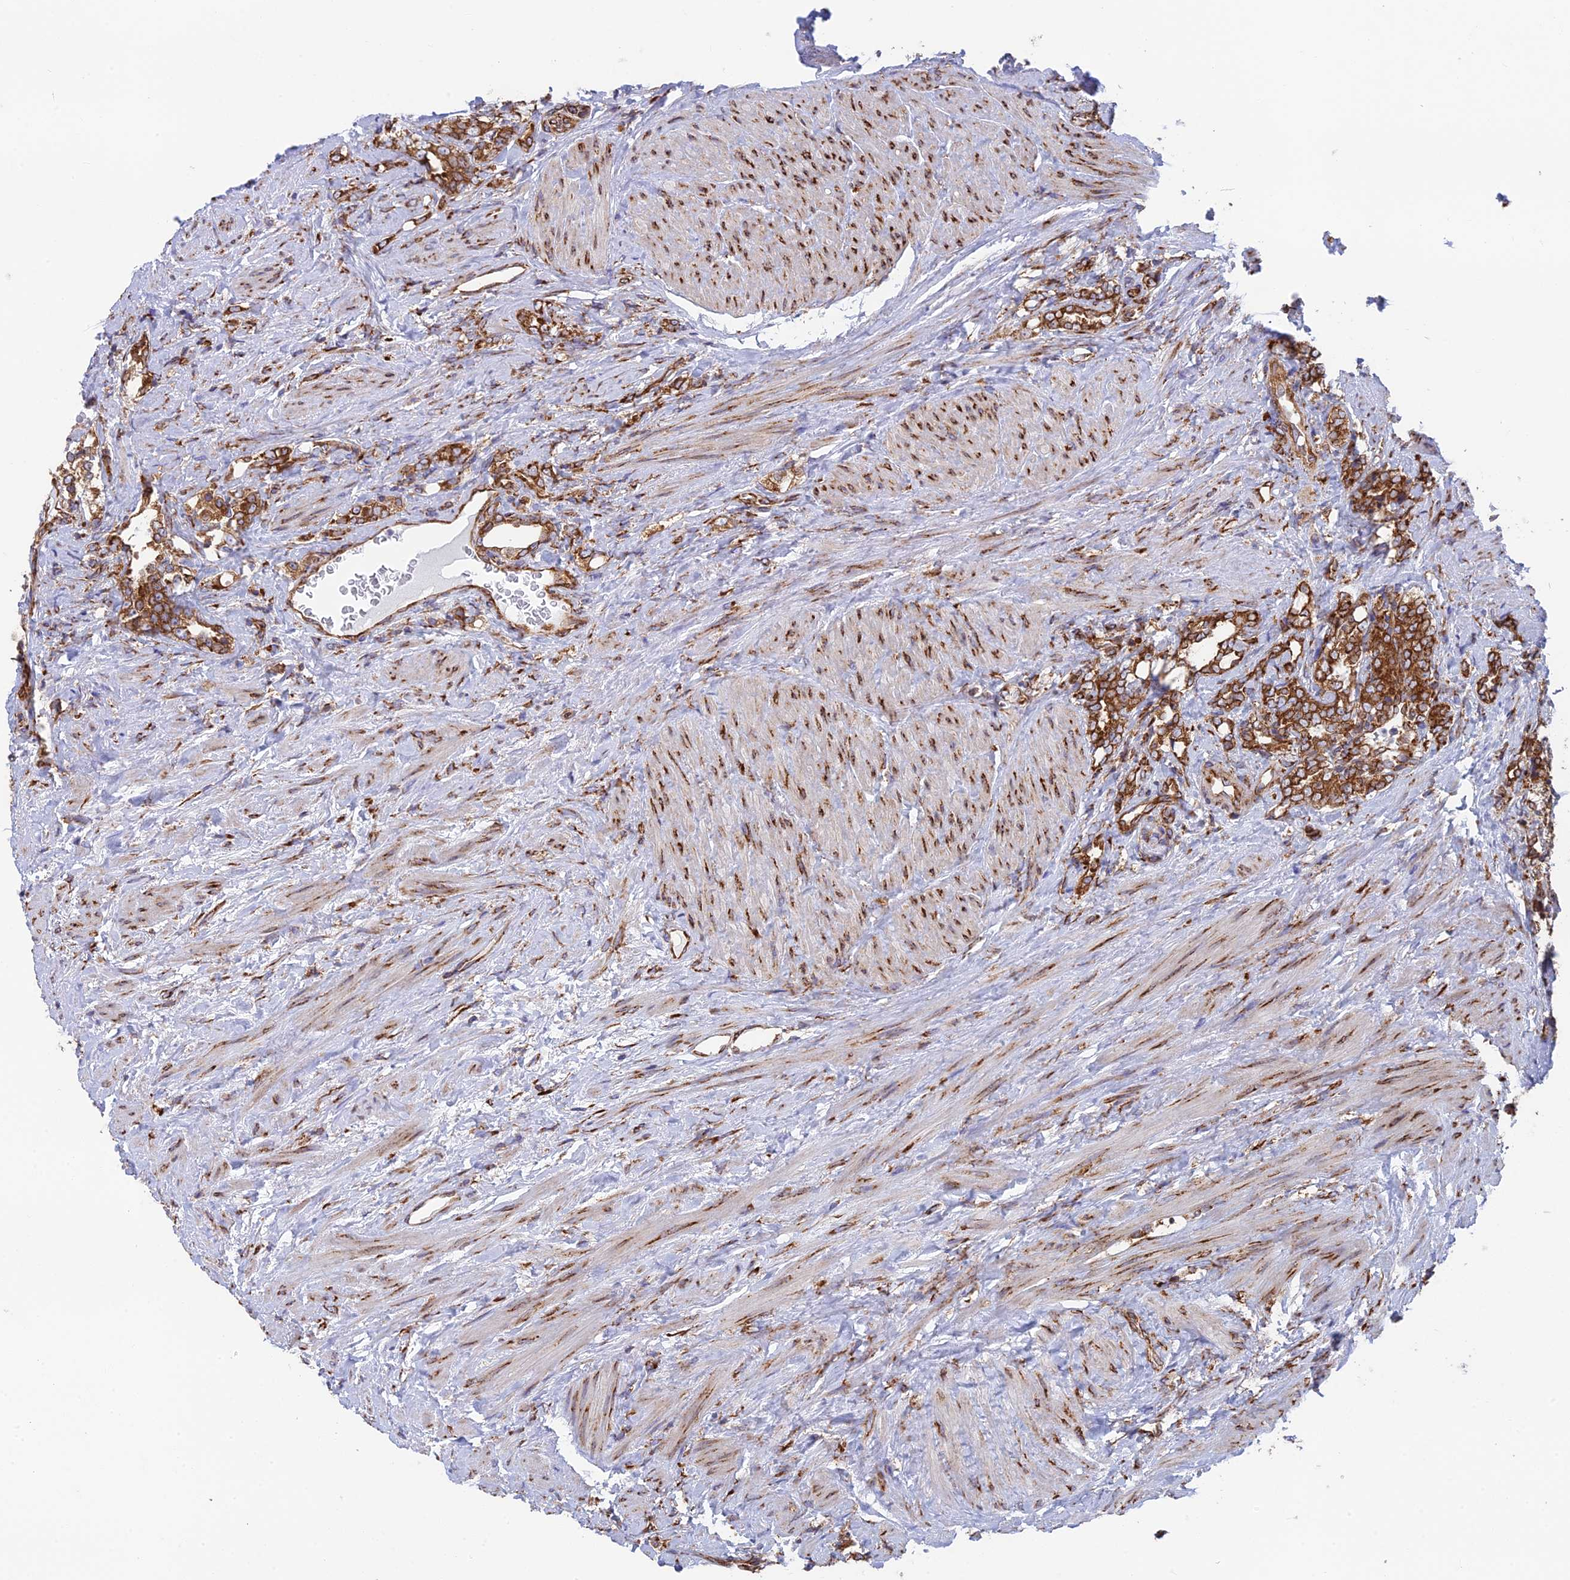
{"staining": {"intensity": "strong", "quantity": ">75%", "location": "cytoplasmic/membranous"}, "tissue": "prostate cancer", "cell_type": "Tumor cells", "image_type": "cancer", "snomed": [{"axis": "morphology", "description": "Adenocarcinoma, High grade"}, {"axis": "topography", "description": "Prostate"}], "caption": "Immunohistochemistry (IHC) (DAB) staining of prostate cancer shows strong cytoplasmic/membranous protein staining in approximately >75% of tumor cells.", "gene": "CCDC69", "patient": {"sex": "male", "age": 64}}